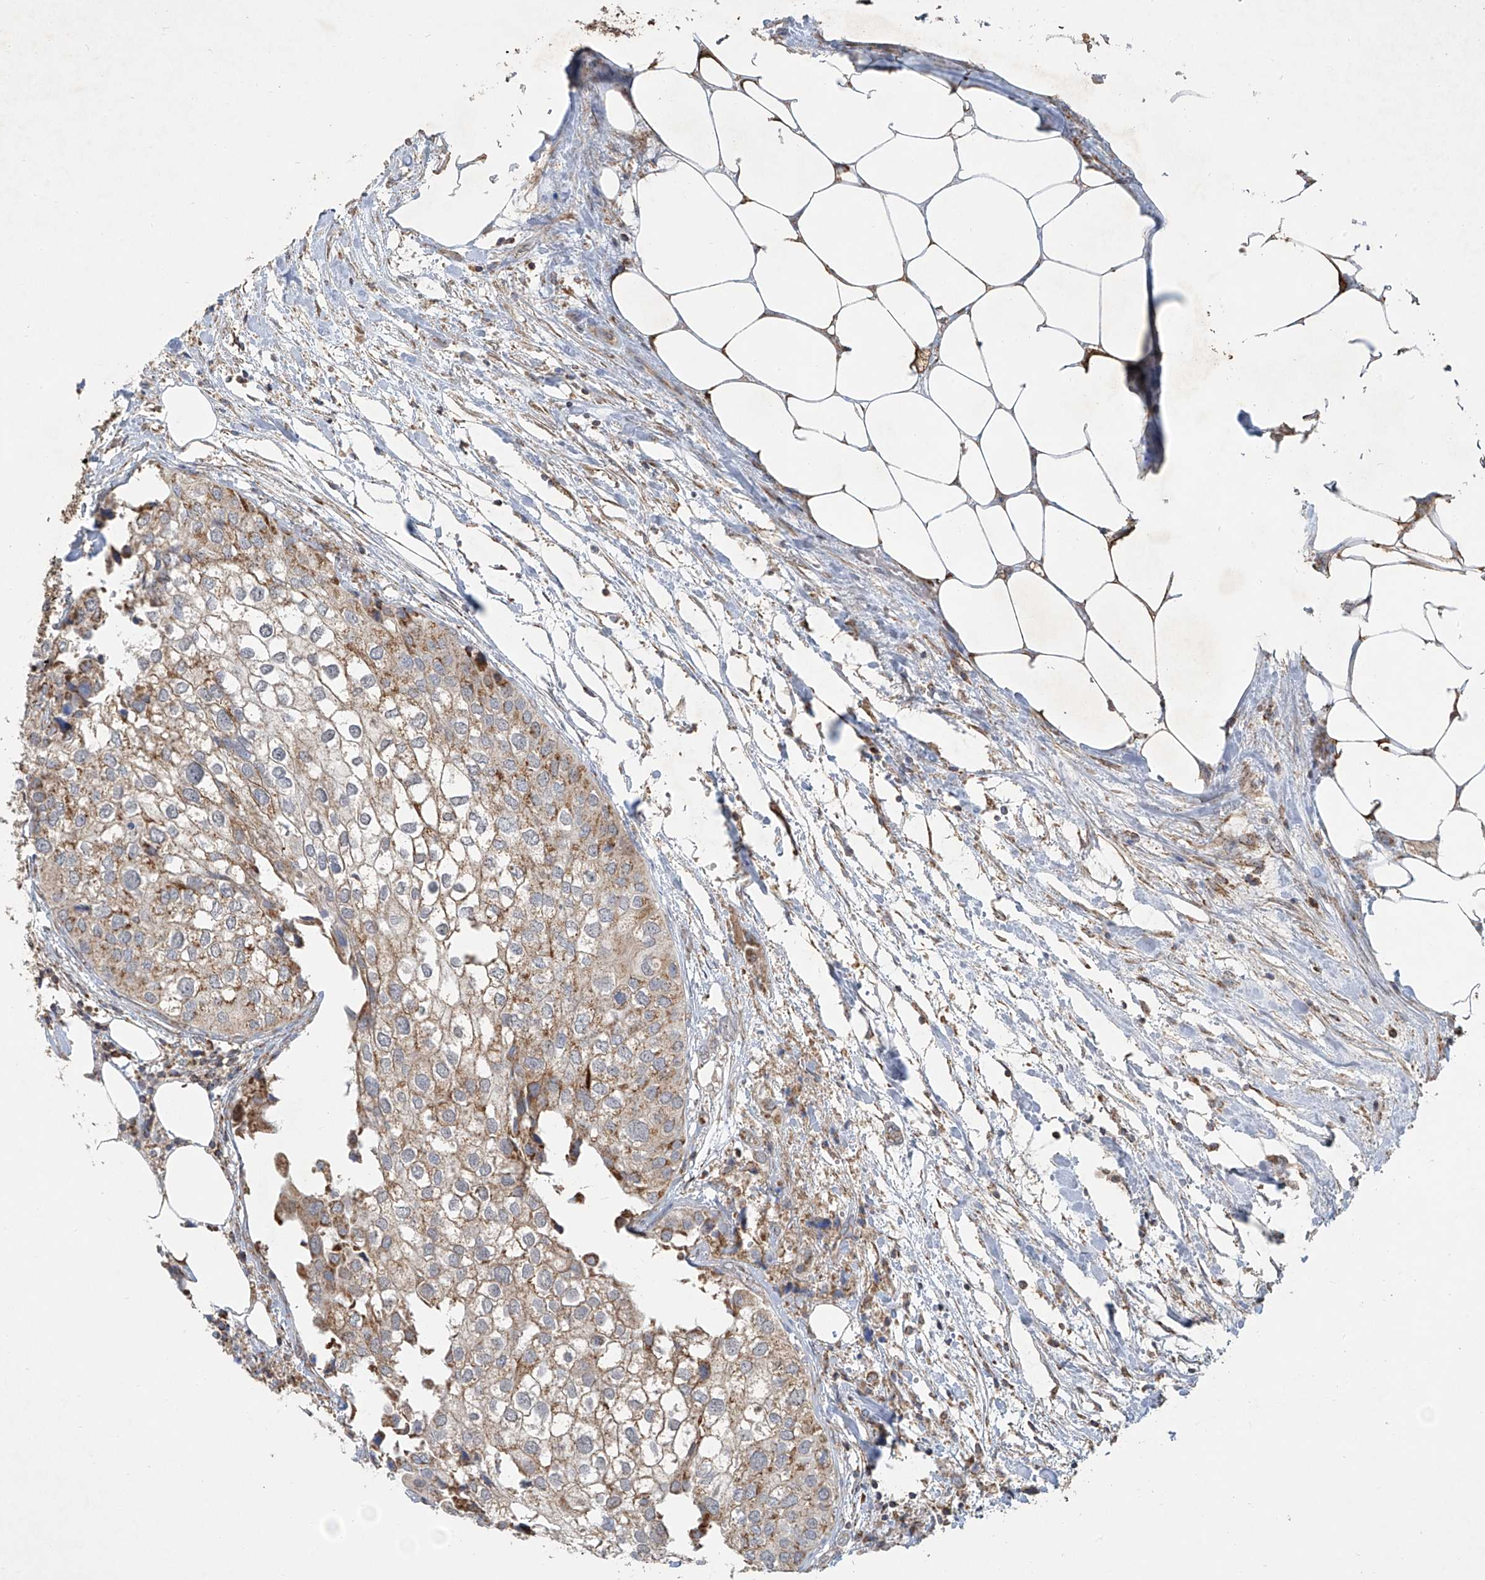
{"staining": {"intensity": "weak", "quantity": ">75%", "location": "cytoplasmic/membranous"}, "tissue": "urothelial cancer", "cell_type": "Tumor cells", "image_type": "cancer", "snomed": [{"axis": "morphology", "description": "Urothelial carcinoma, High grade"}, {"axis": "topography", "description": "Urinary bladder"}], "caption": "High-magnification brightfield microscopy of urothelial cancer stained with DAB (brown) and counterstained with hematoxylin (blue). tumor cells exhibit weak cytoplasmic/membranous staining is identified in approximately>75% of cells.", "gene": "UQCC1", "patient": {"sex": "male", "age": 64}}